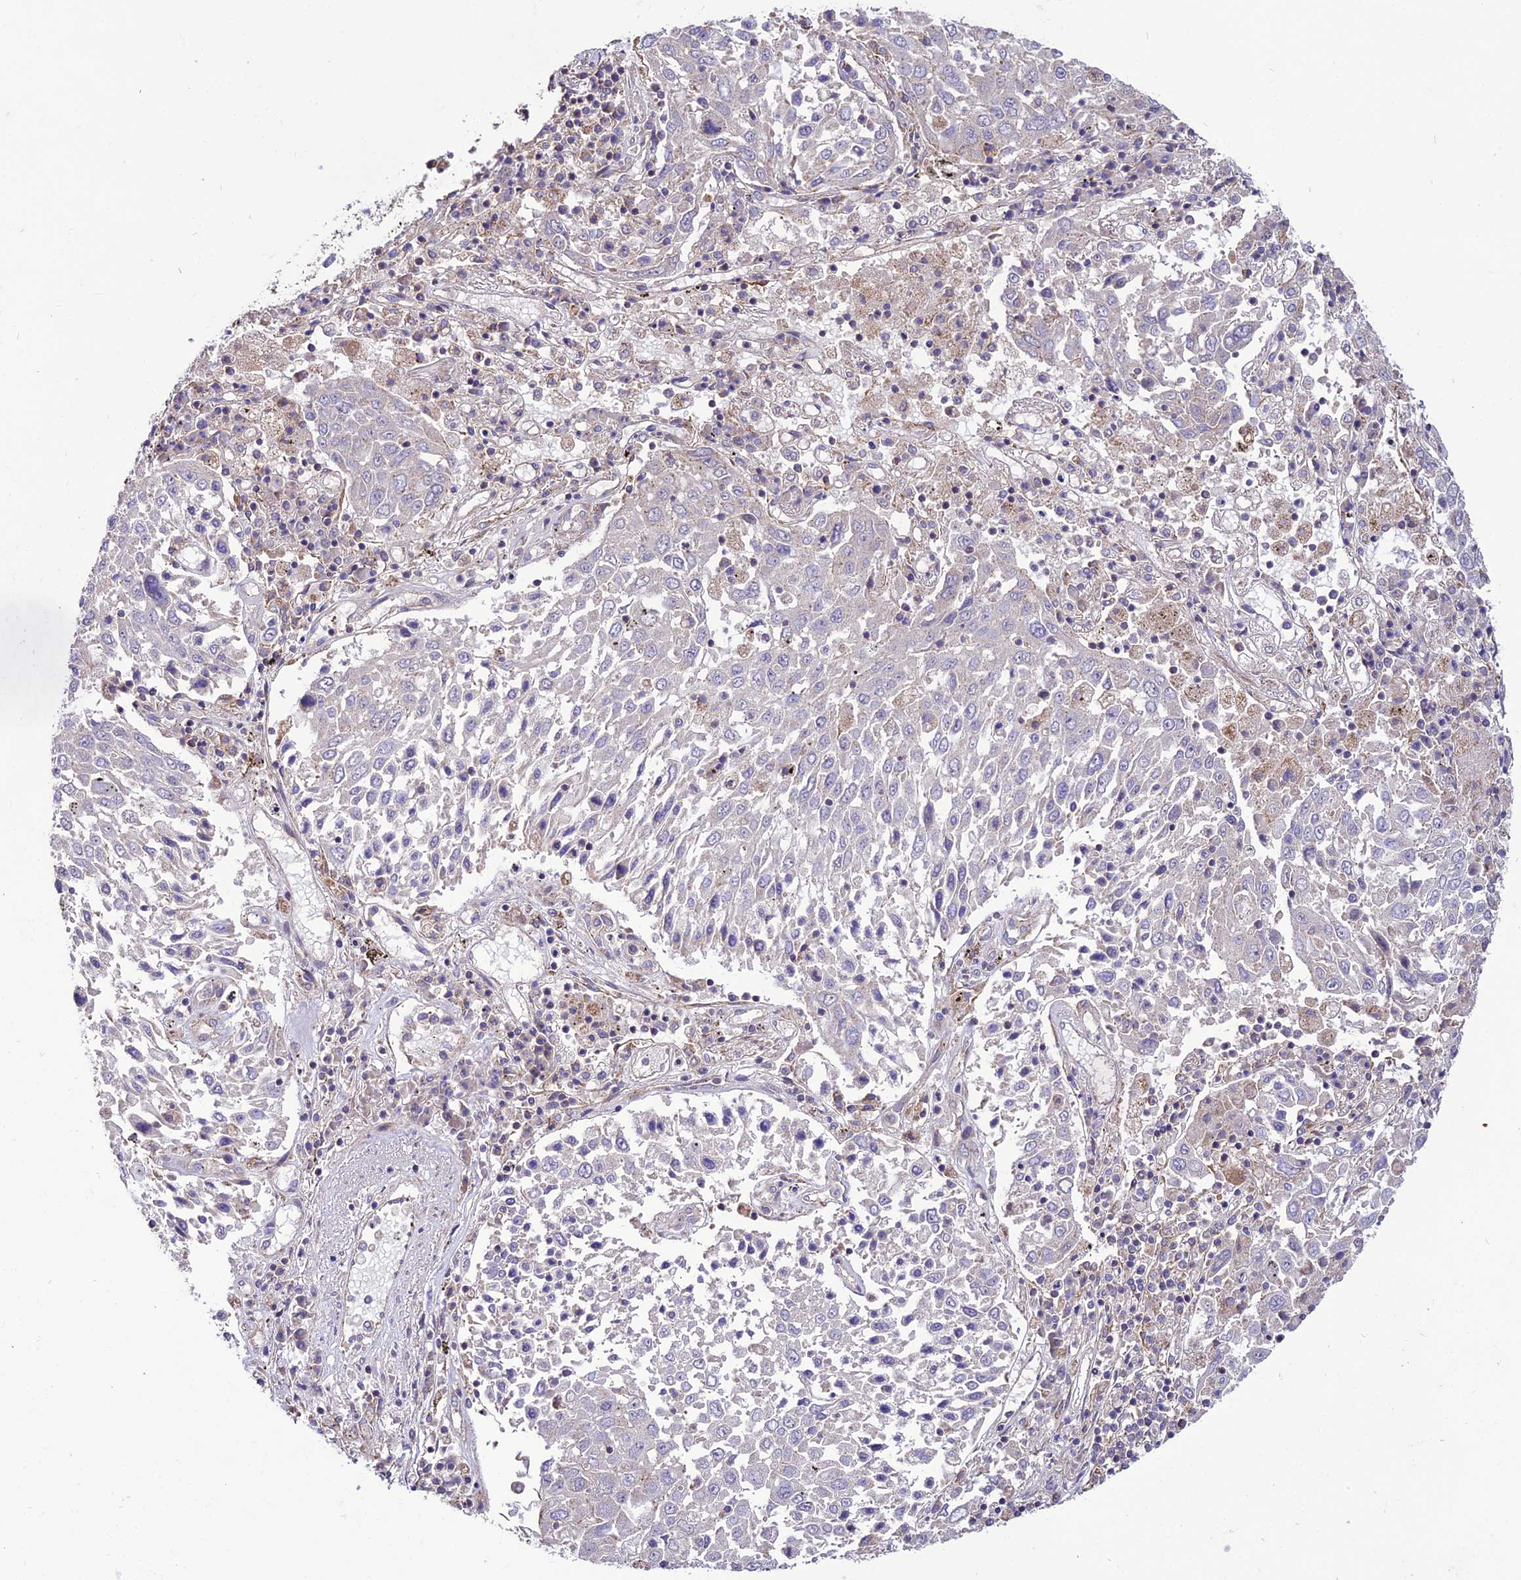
{"staining": {"intensity": "negative", "quantity": "none", "location": "none"}, "tissue": "lung cancer", "cell_type": "Tumor cells", "image_type": "cancer", "snomed": [{"axis": "morphology", "description": "Squamous cell carcinoma, NOS"}, {"axis": "topography", "description": "Lung"}], "caption": "The immunohistochemistry photomicrograph has no significant positivity in tumor cells of lung cancer tissue.", "gene": "PPIL3", "patient": {"sex": "male", "age": 65}}